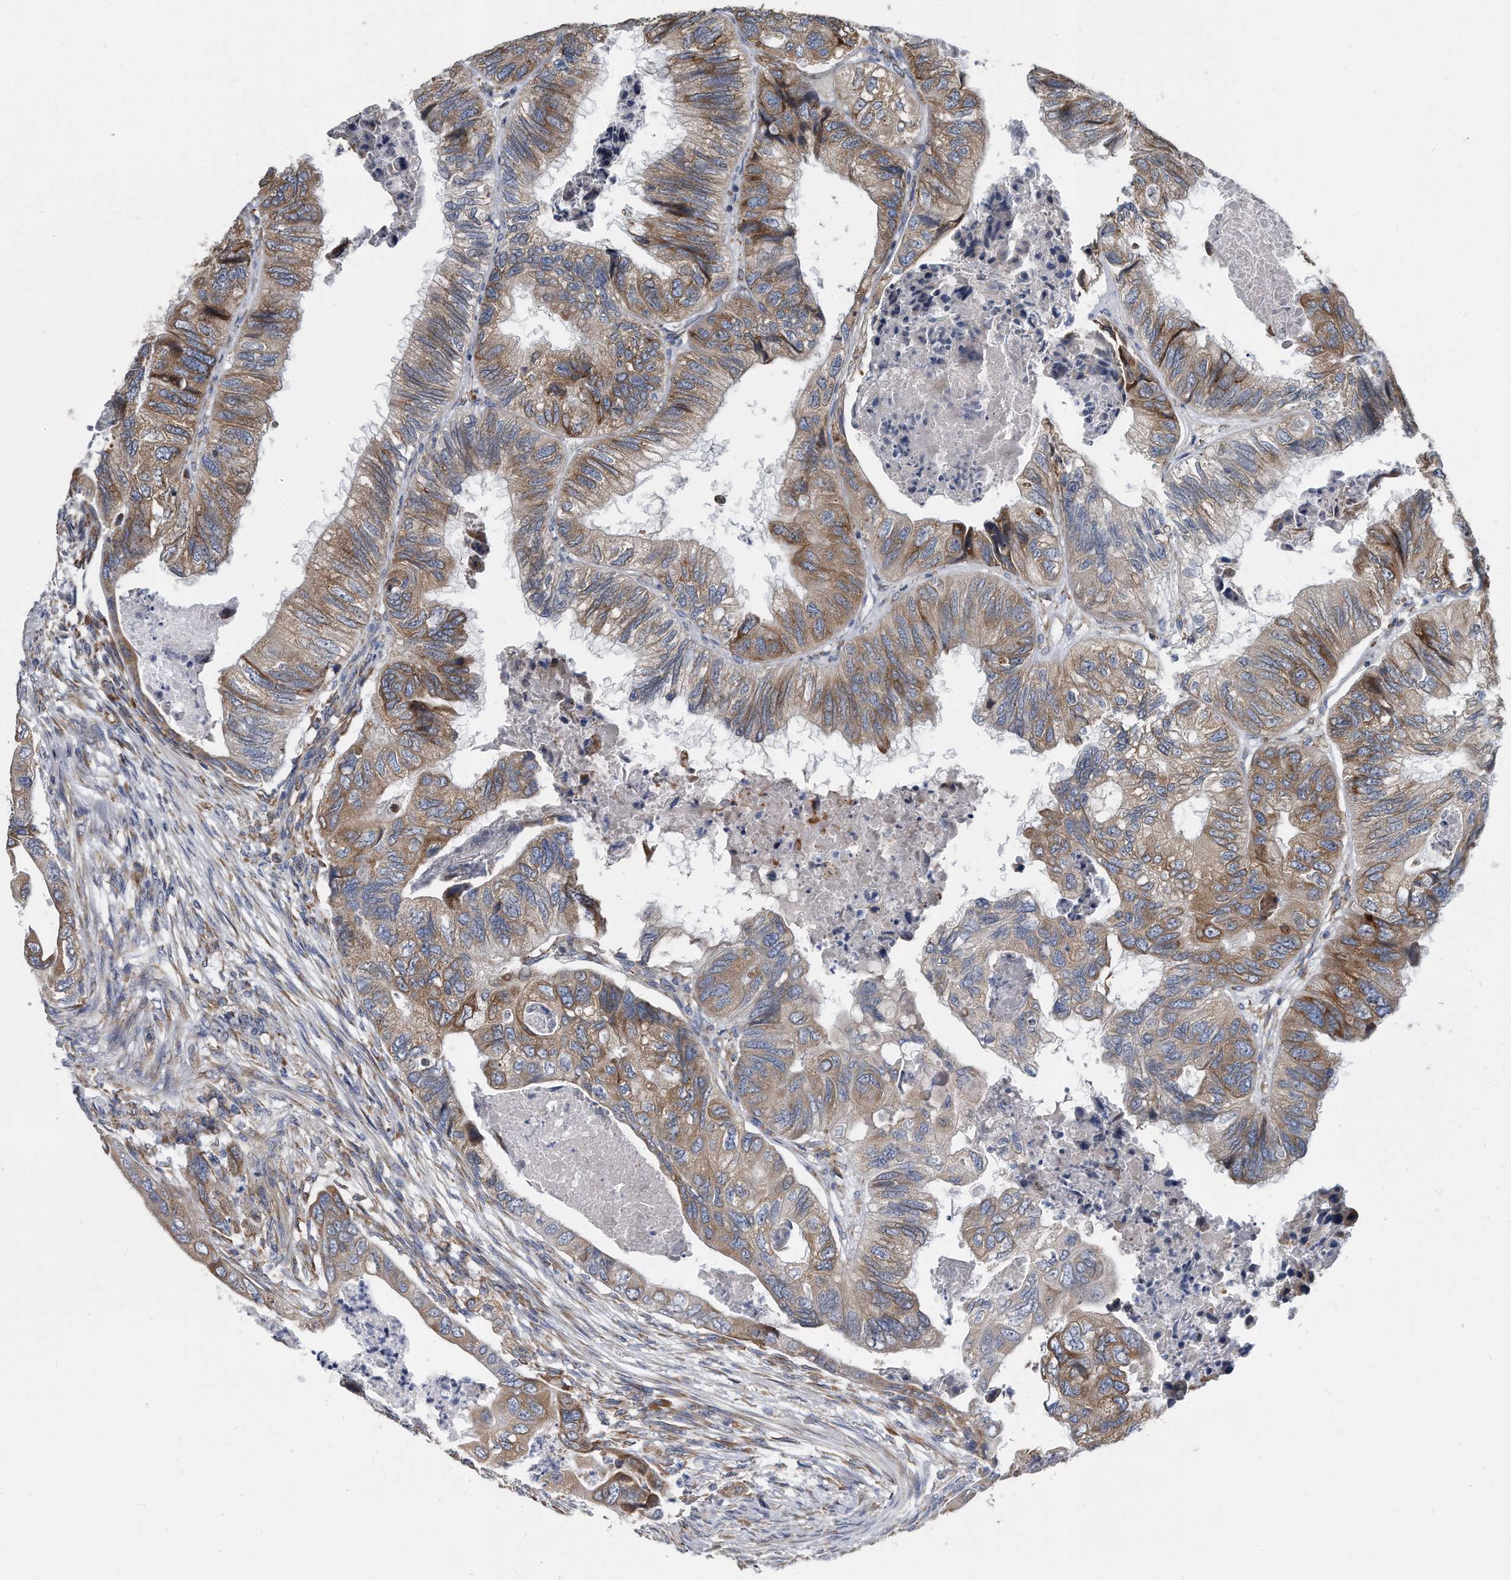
{"staining": {"intensity": "moderate", "quantity": ">75%", "location": "cytoplasmic/membranous"}, "tissue": "colorectal cancer", "cell_type": "Tumor cells", "image_type": "cancer", "snomed": [{"axis": "morphology", "description": "Adenocarcinoma, NOS"}, {"axis": "topography", "description": "Rectum"}], "caption": "This histopathology image demonstrates adenocarcinoma (colorectal) stained with immunohistochemistry (IHC) to label a protein in brown. The cytoplasmic/membranous of tumor cells show moderate positivity for the protein. Nuclei are counter-stained blue.", "gene": "CCDC47", "patient": {"sex": "male", "age": 63}}